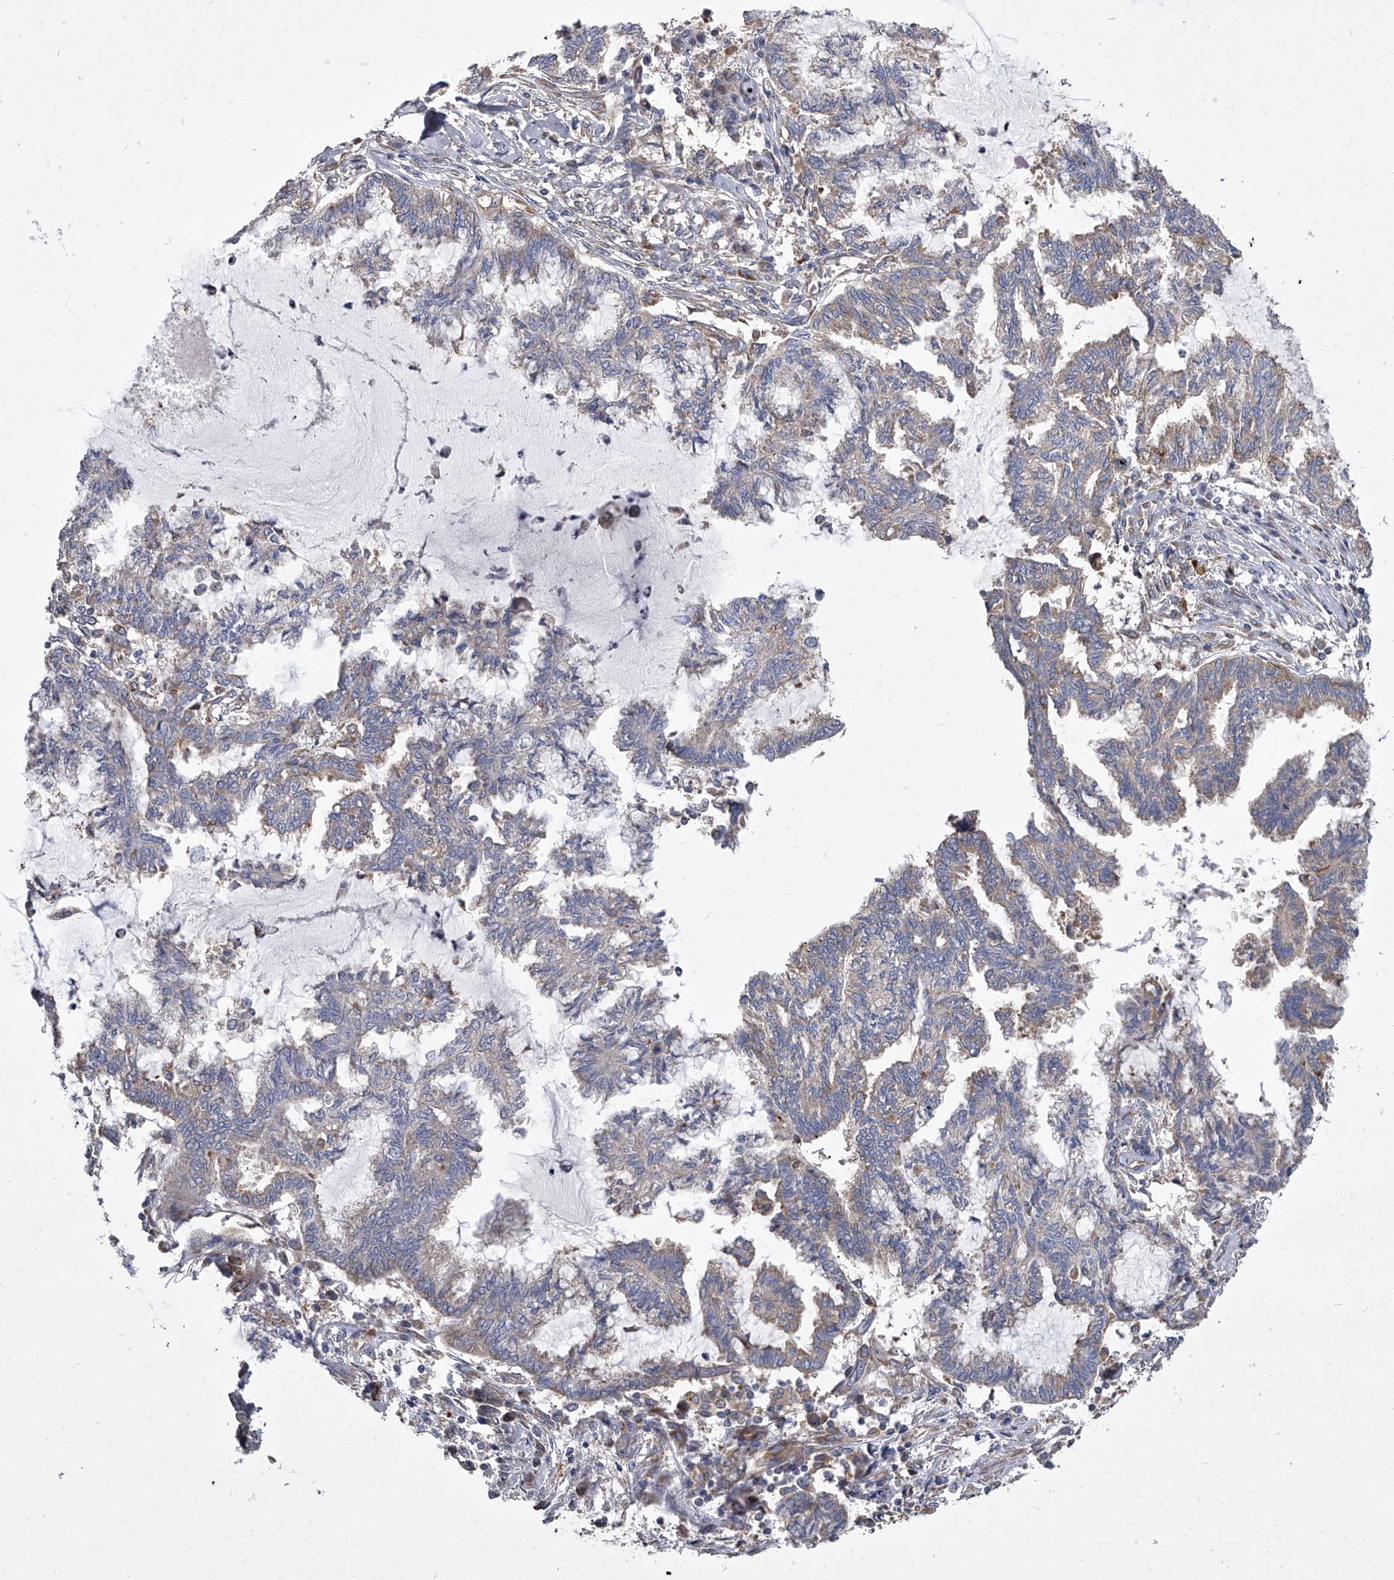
{"staining": {"intensity": "moderate", "quantity": "<25%", "location": "cytoplasmic/membranous"}, "tissue": "endometrial cancer", "cell_type": "Tumor cells", "image_type": "cancer", "snomed": [{"axis": "morphology", "description": "Adenocarcinoma, NOS"}, {"axis": "topography", "description": "Endometrium"}], "caption": "Endometrial cancer (adenocarcinoma) stained for a protein demonstrates moderate cytoplasmic/membranous positivity in tumor cells.", "gene": "EIF2S2", "patient": {"sex": "female", "age": 86}}